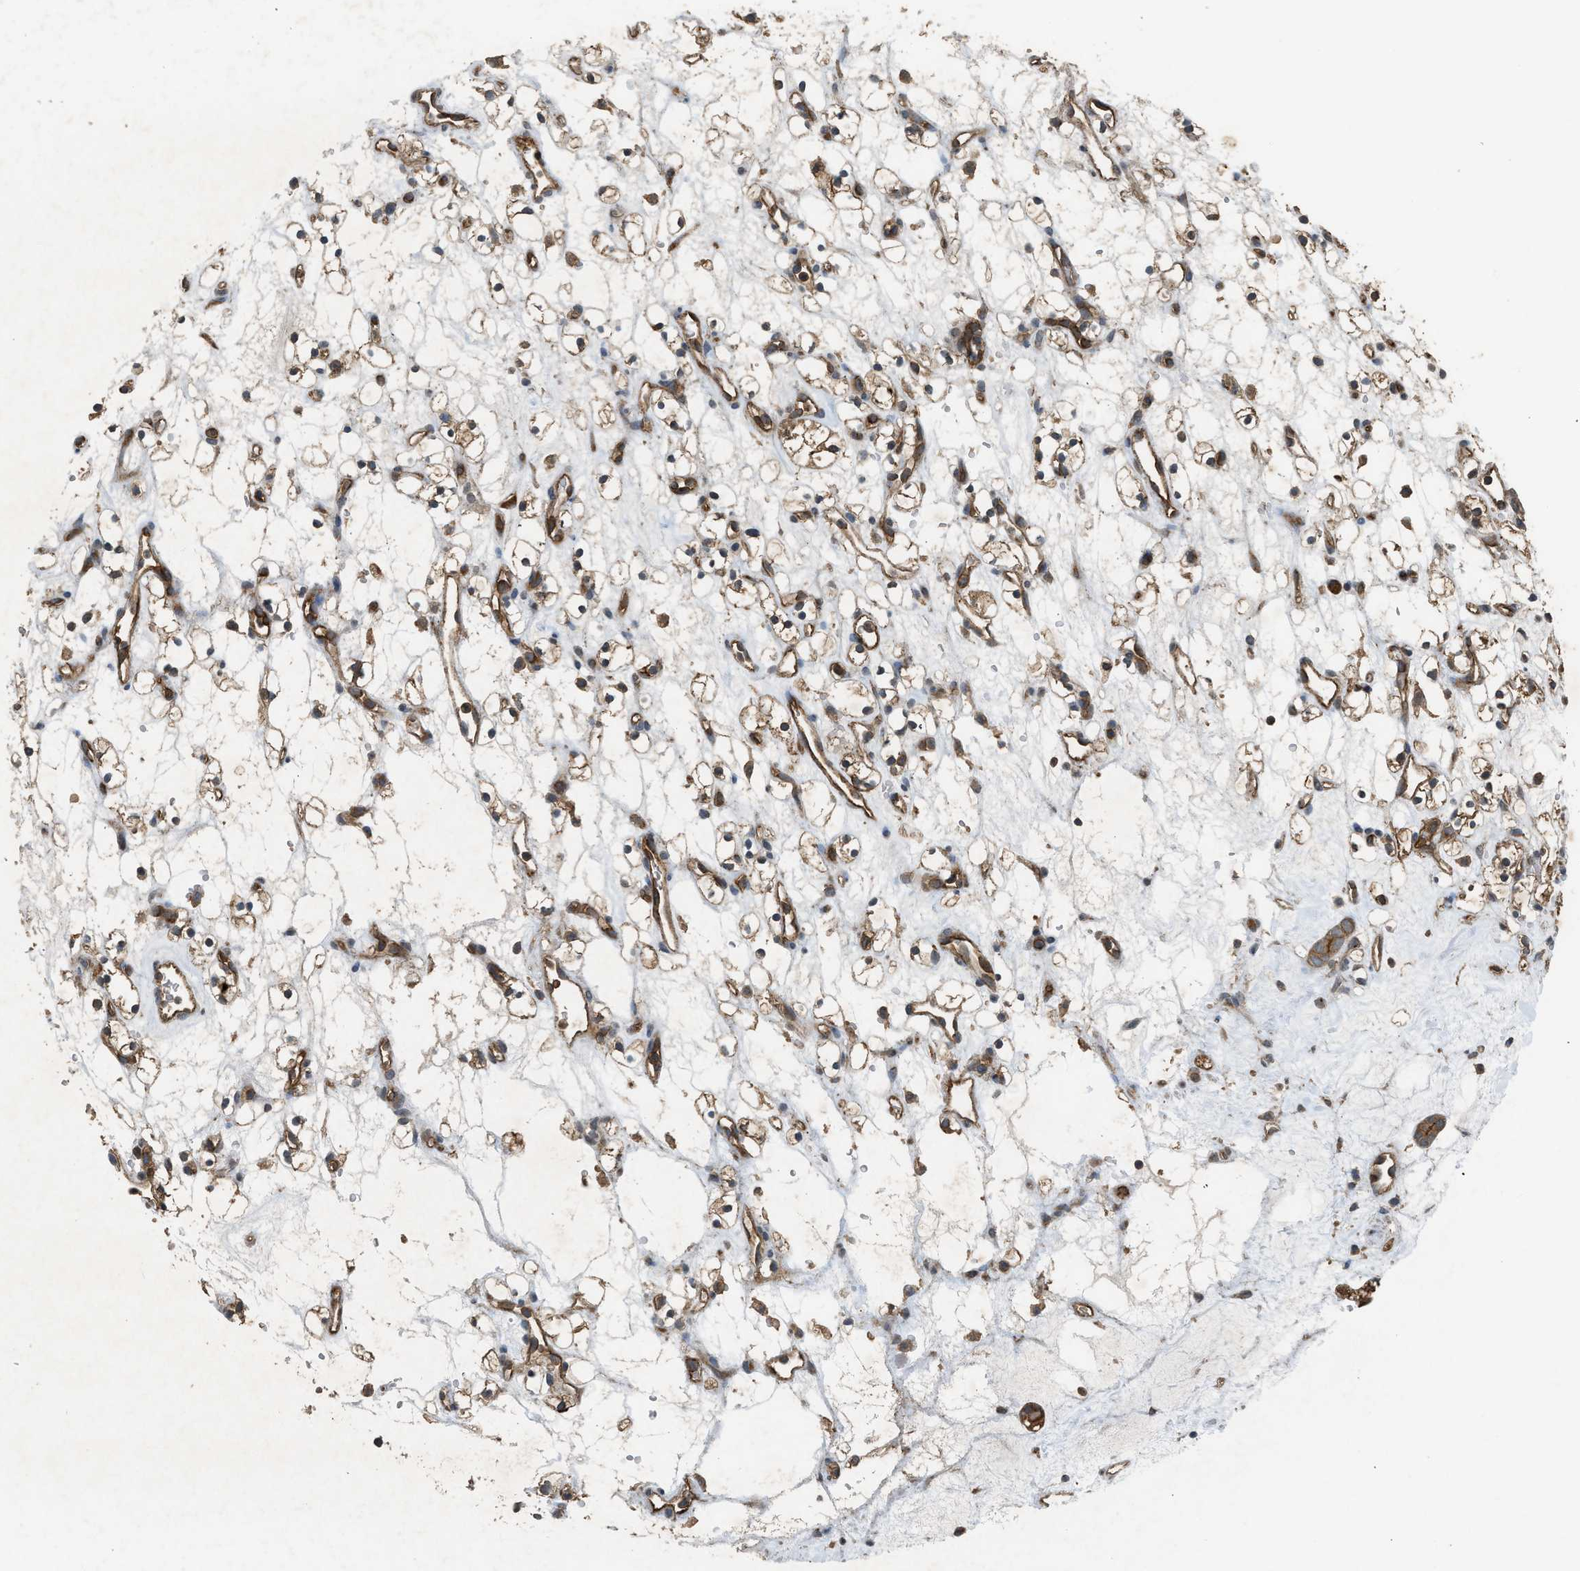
{"staining": {"intensity": "moderate", "quantity": ">75%", "location": "cytoplasmic/membranous"}, "tissue": "renal cancer", "cell_type": "Tumor cells", "image_type": "cancer", "snomed": [{"axis": "morphology", "description": "Adenocarcinoma, NOS"}, {"axis": "topography", "description": "Kidney"}], "caption": "Human adenocarcinoma (renal) stained for a protein (brown) reveals moderate cytoplasmic/membranous positive expression in about >75% of tumor cells.", "gene": "HIP1R", "patient": {"sex": "female", "age": 60}}